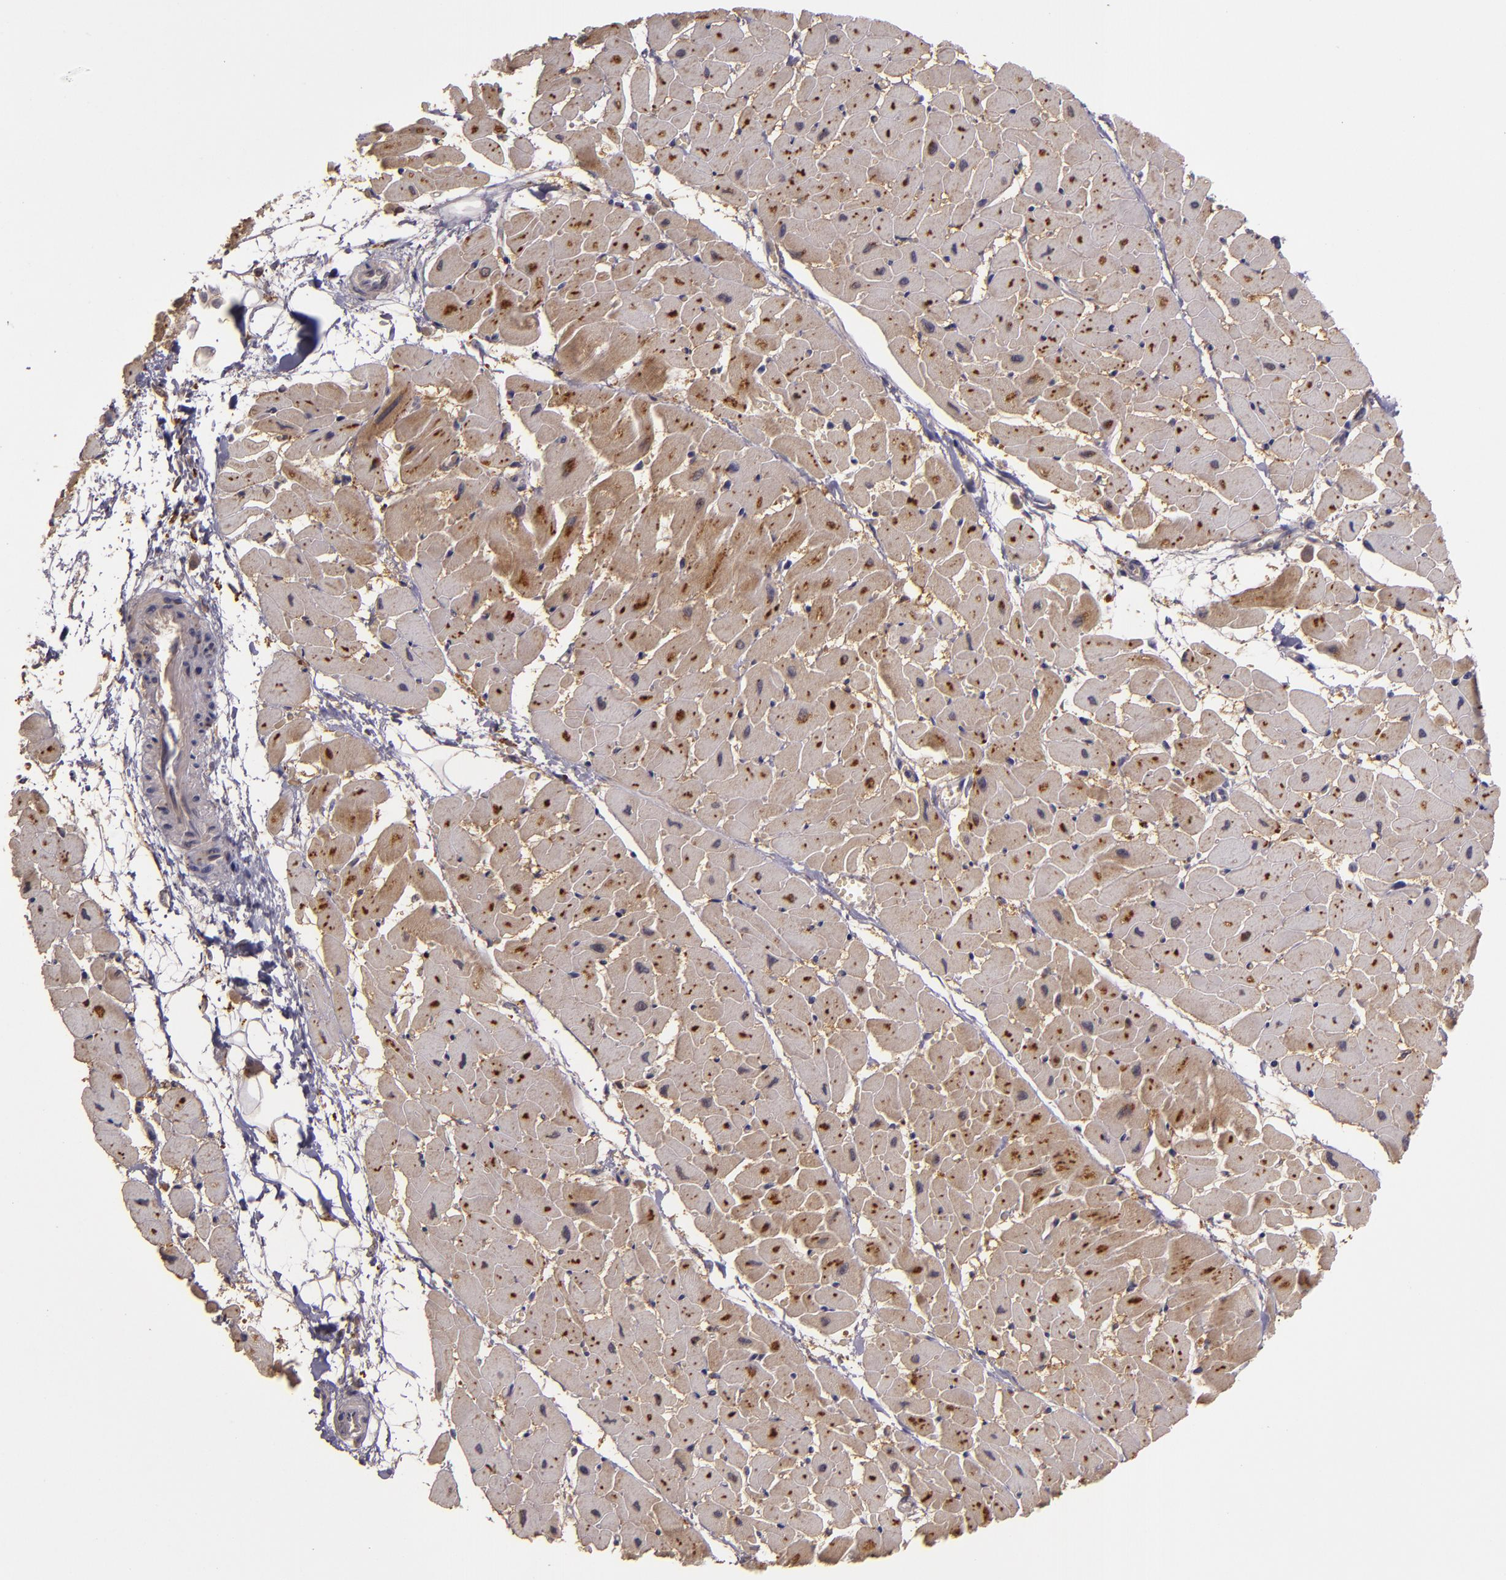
{"staining": {"intensity": "weak", "quantity": ">75%", "location": "cytoplasmic/membranous"}, "tissue": "heart muscle", "cell_type": "Cardiomyocytes", "image_type": "normal", "snomed": [{"axis": "morphology", "description": "Normal tissue, NOS"}, {"axis": "topography", "description": "Heart"}], "caption": "An image showing weak cytoplasmic/membranous staining in approximately >75% of cardiomyocytes in benign heart muscle, as visualized by brown immunohistochemical staining.", "gene": "FHIT", "patient": {"sex": "female", "age": 19}}